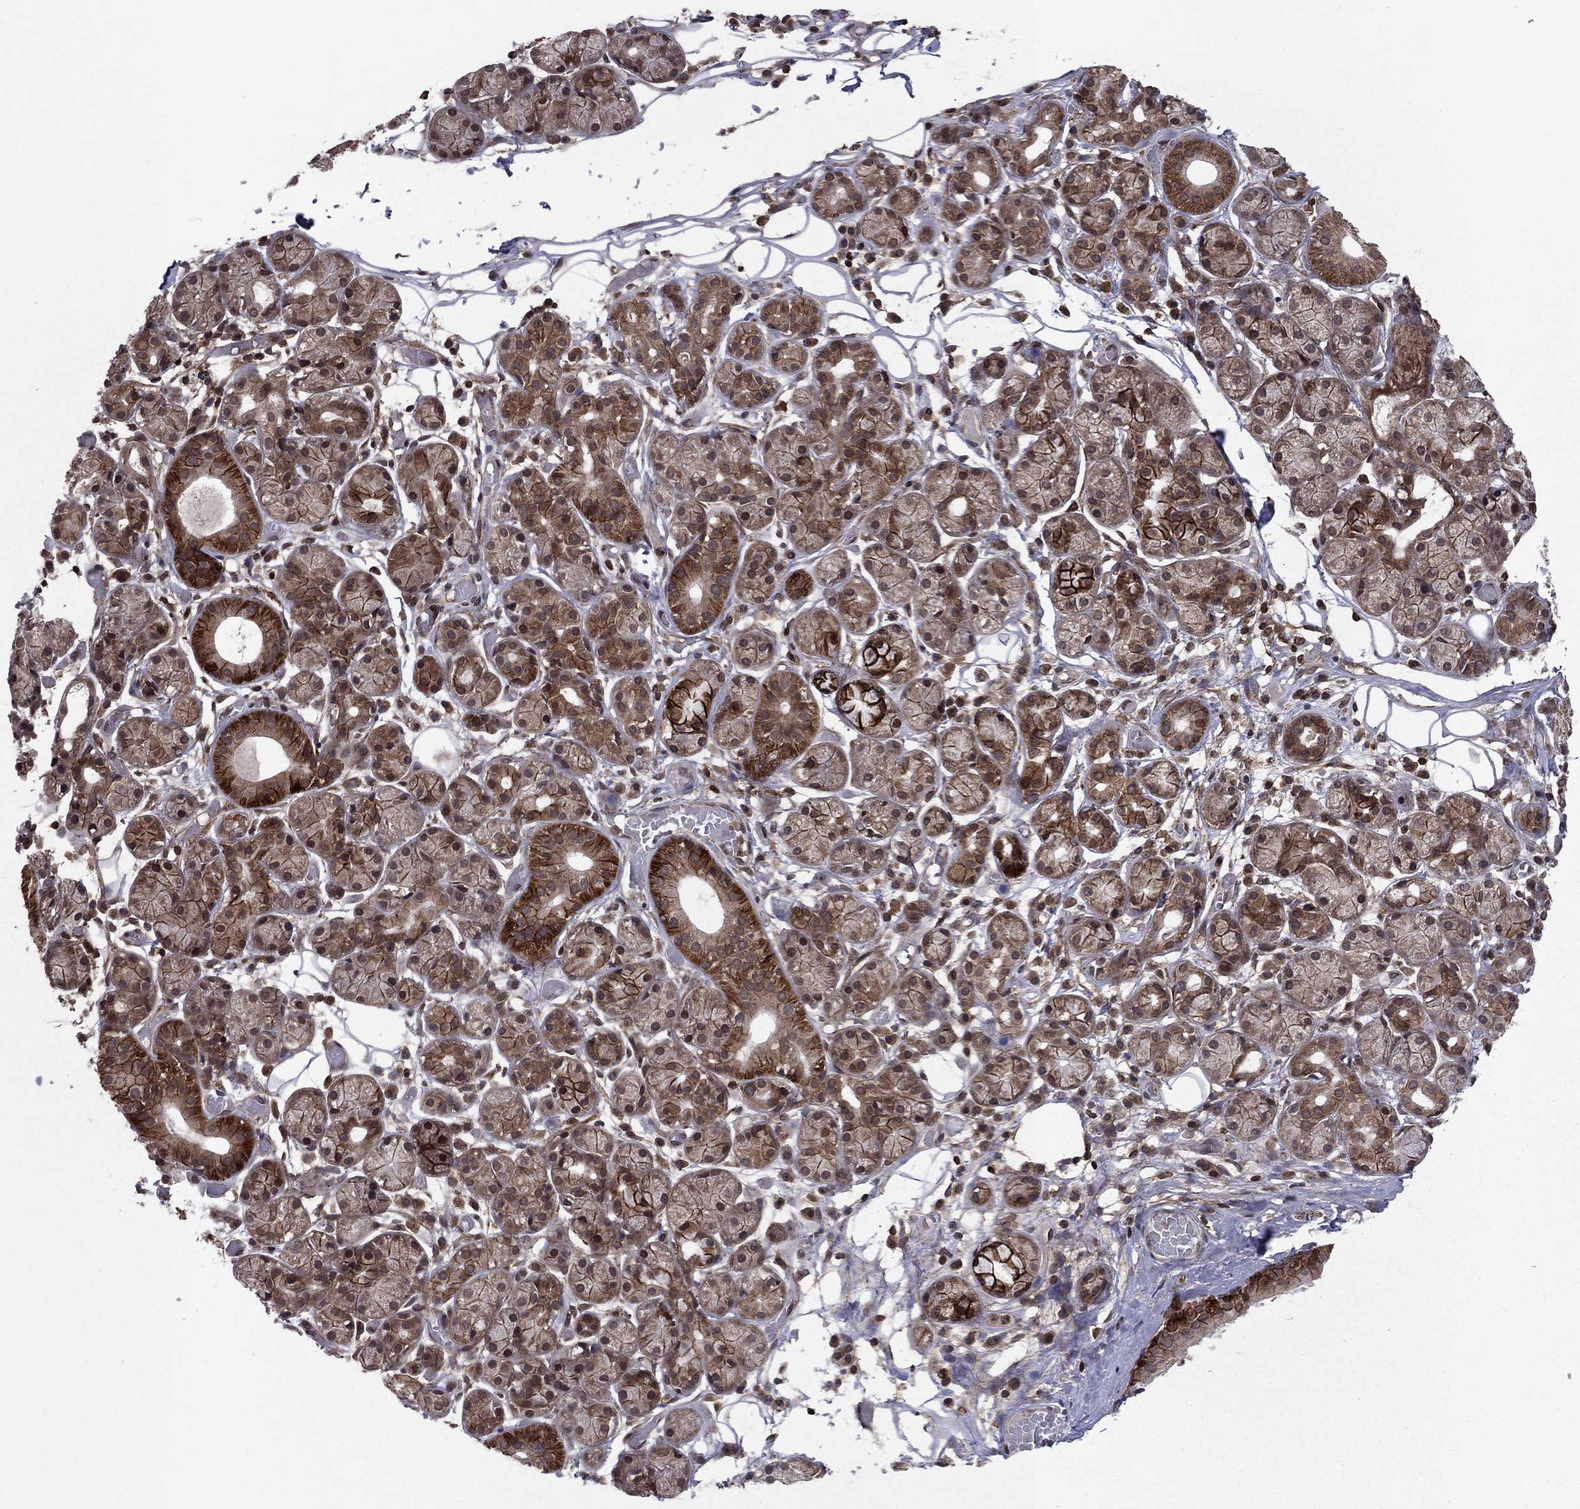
{"staining": {"intensity": "strong", "quantity": "25%-75%", "location": "cytoplasmic/membranous"}, "tissue": "salivary gland", "cell_type": "Glandular cells", "image_type": "normal", "snomed": [{"axis": "morphology", "description": "Normal tissue, NOS"}, {"axis": "topography", "description": "Salivary gland"}, {"axis": "topography", "description": "Peripheral nerve tissue"}], "caption": "A histopathology image showing strong cytoplasmic/membranous expression in about 25%-75% of glandular cells in normal salivary gland, as visualized by brown immunohistochemical staining.", "gene": "SSX2IP", "patient": {"sex": "male", "age": 71}}